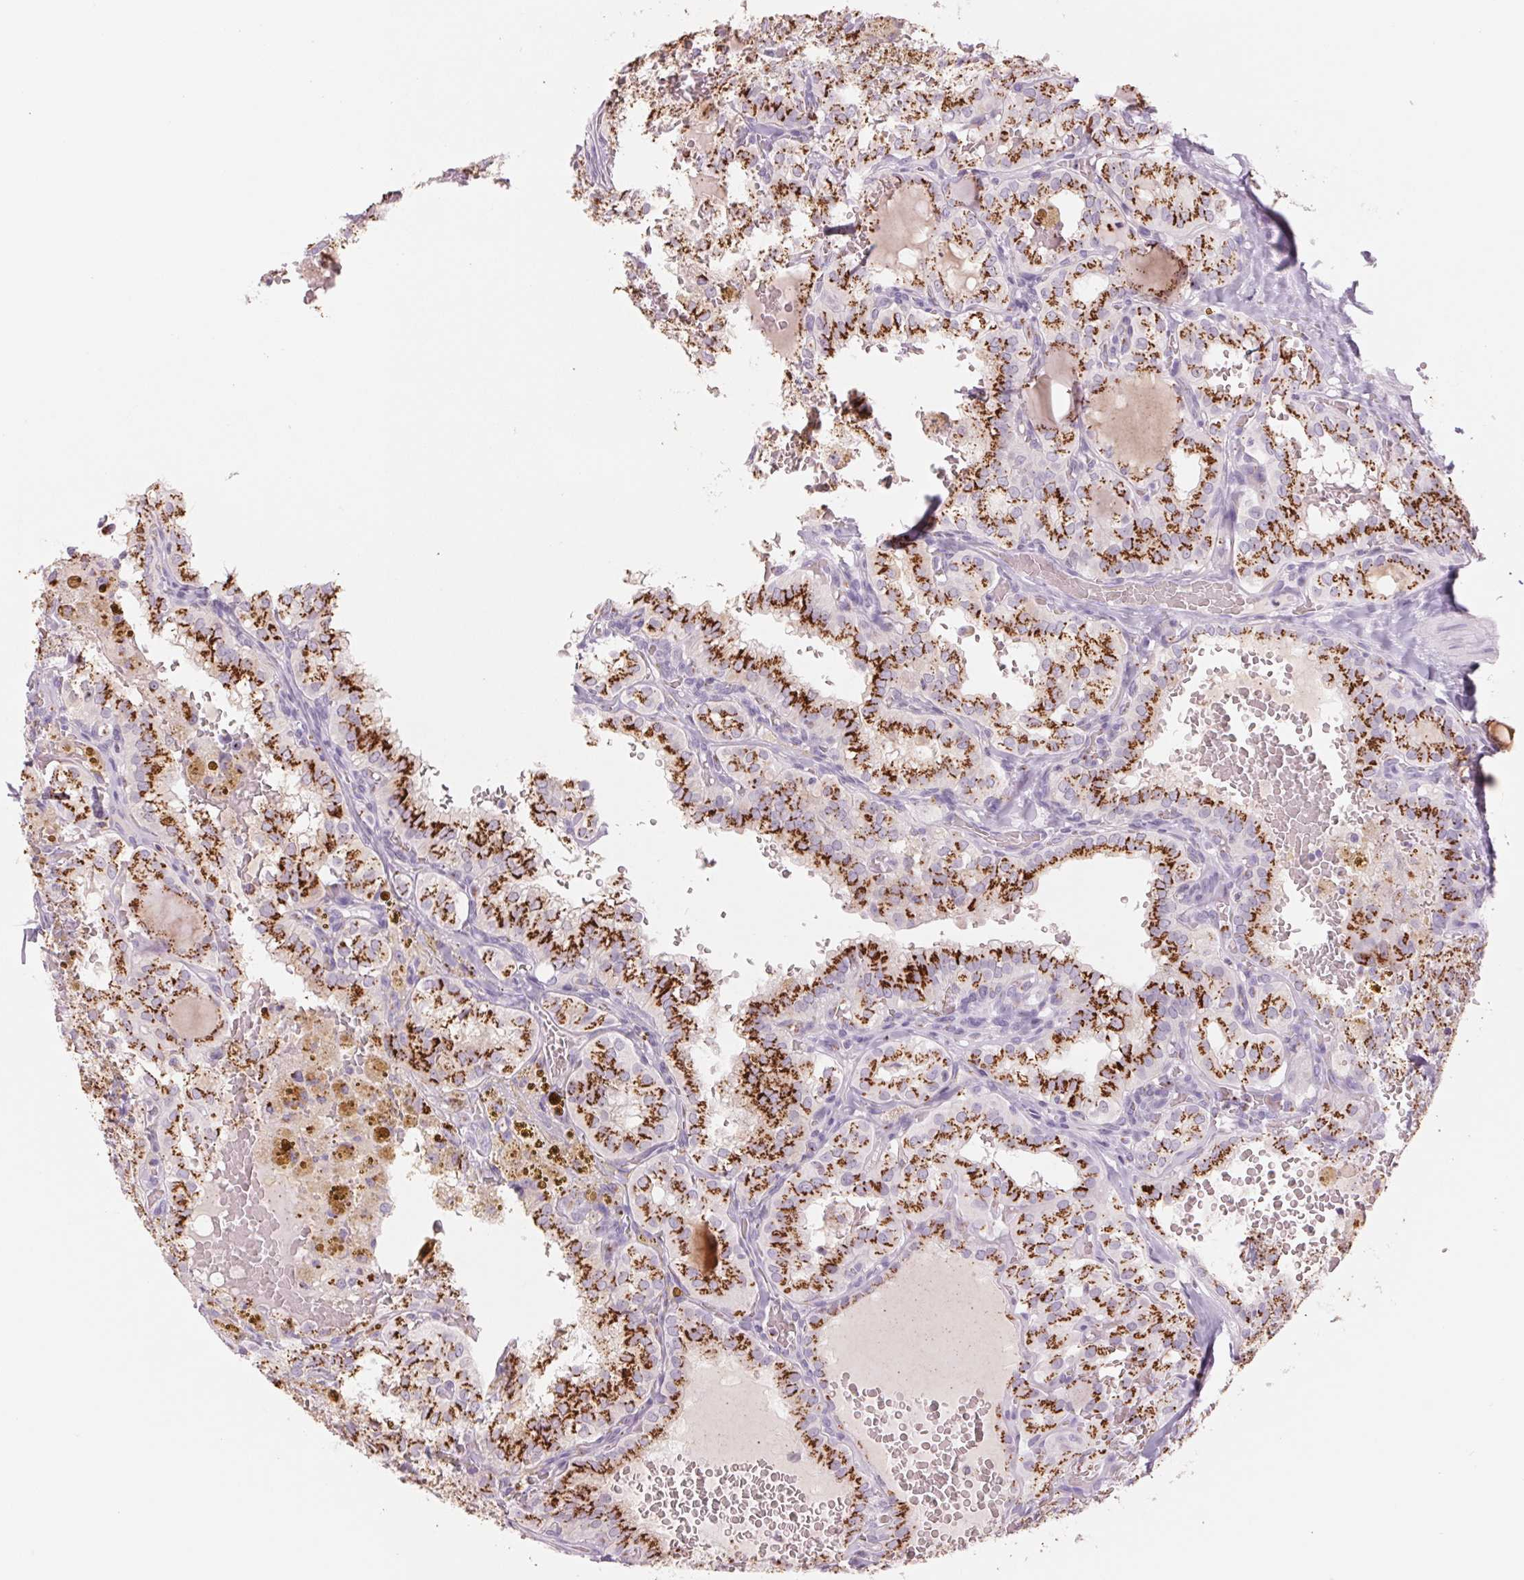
{"staining": {"intensity": "strong", "quantity": ">75%", "location": "cytoplasmic/membranous"}, "tissue": "thyroid cancer", "cell_type": "Tumor cells", "image_type": "cancer", "snomed": [{"axis": "morphology", "description": "Papillary adenocarcinoma, NOS"}, {"axis": "topography", "description": "Thyroid gland"}], "caption": "Human thyroid cancer stained for a protein (brown) shows strong cytoplasmic/membranous positive staining in about >75% of tumor cells.", "gene": "GALNT7", "patient": {"sex": "male", "age": 20}}